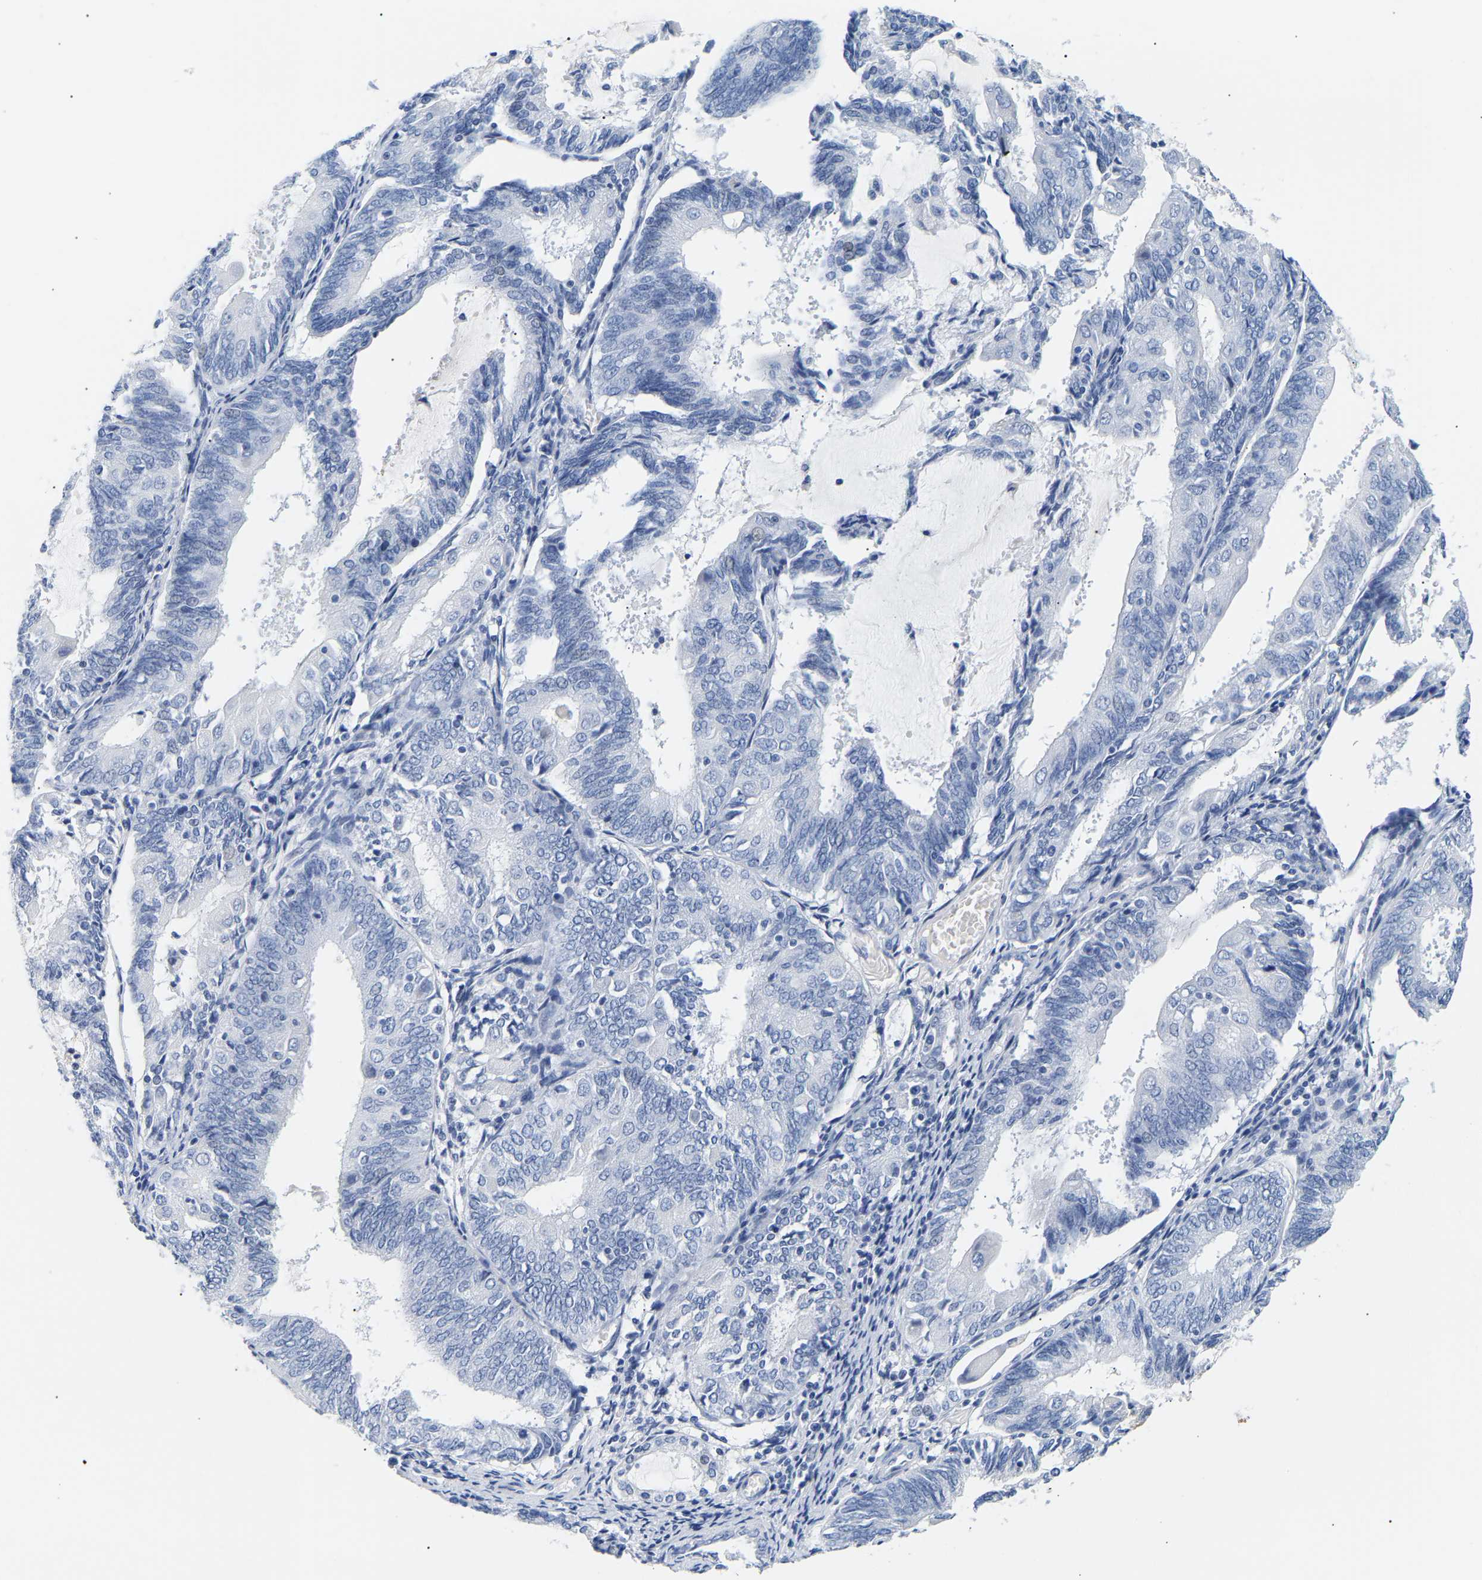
{"staining": {"intensity": "negative", "quantity": "none", "location": "none"}, "tissue": "endometrial cancer", "cell_type": "Tumor cells", "image_type": "cancer", "snomed": [{"axis": "morphology", "description": "Adenocarcinoma, NOS"}, {"axis": "topography", "description": "Endometrium"}], "caption": "Immunohistochemistry micrograph of human endometrial cancer stained for a protein (brown), which displays no staining in tumor cells. (DAB (3,3'-diaminobenzidine) immunohistochemistry visualized using brightfield microscopy, high magnification).", "gene": "SPINK2", "patient": {"sex": "female", "age": 81}}